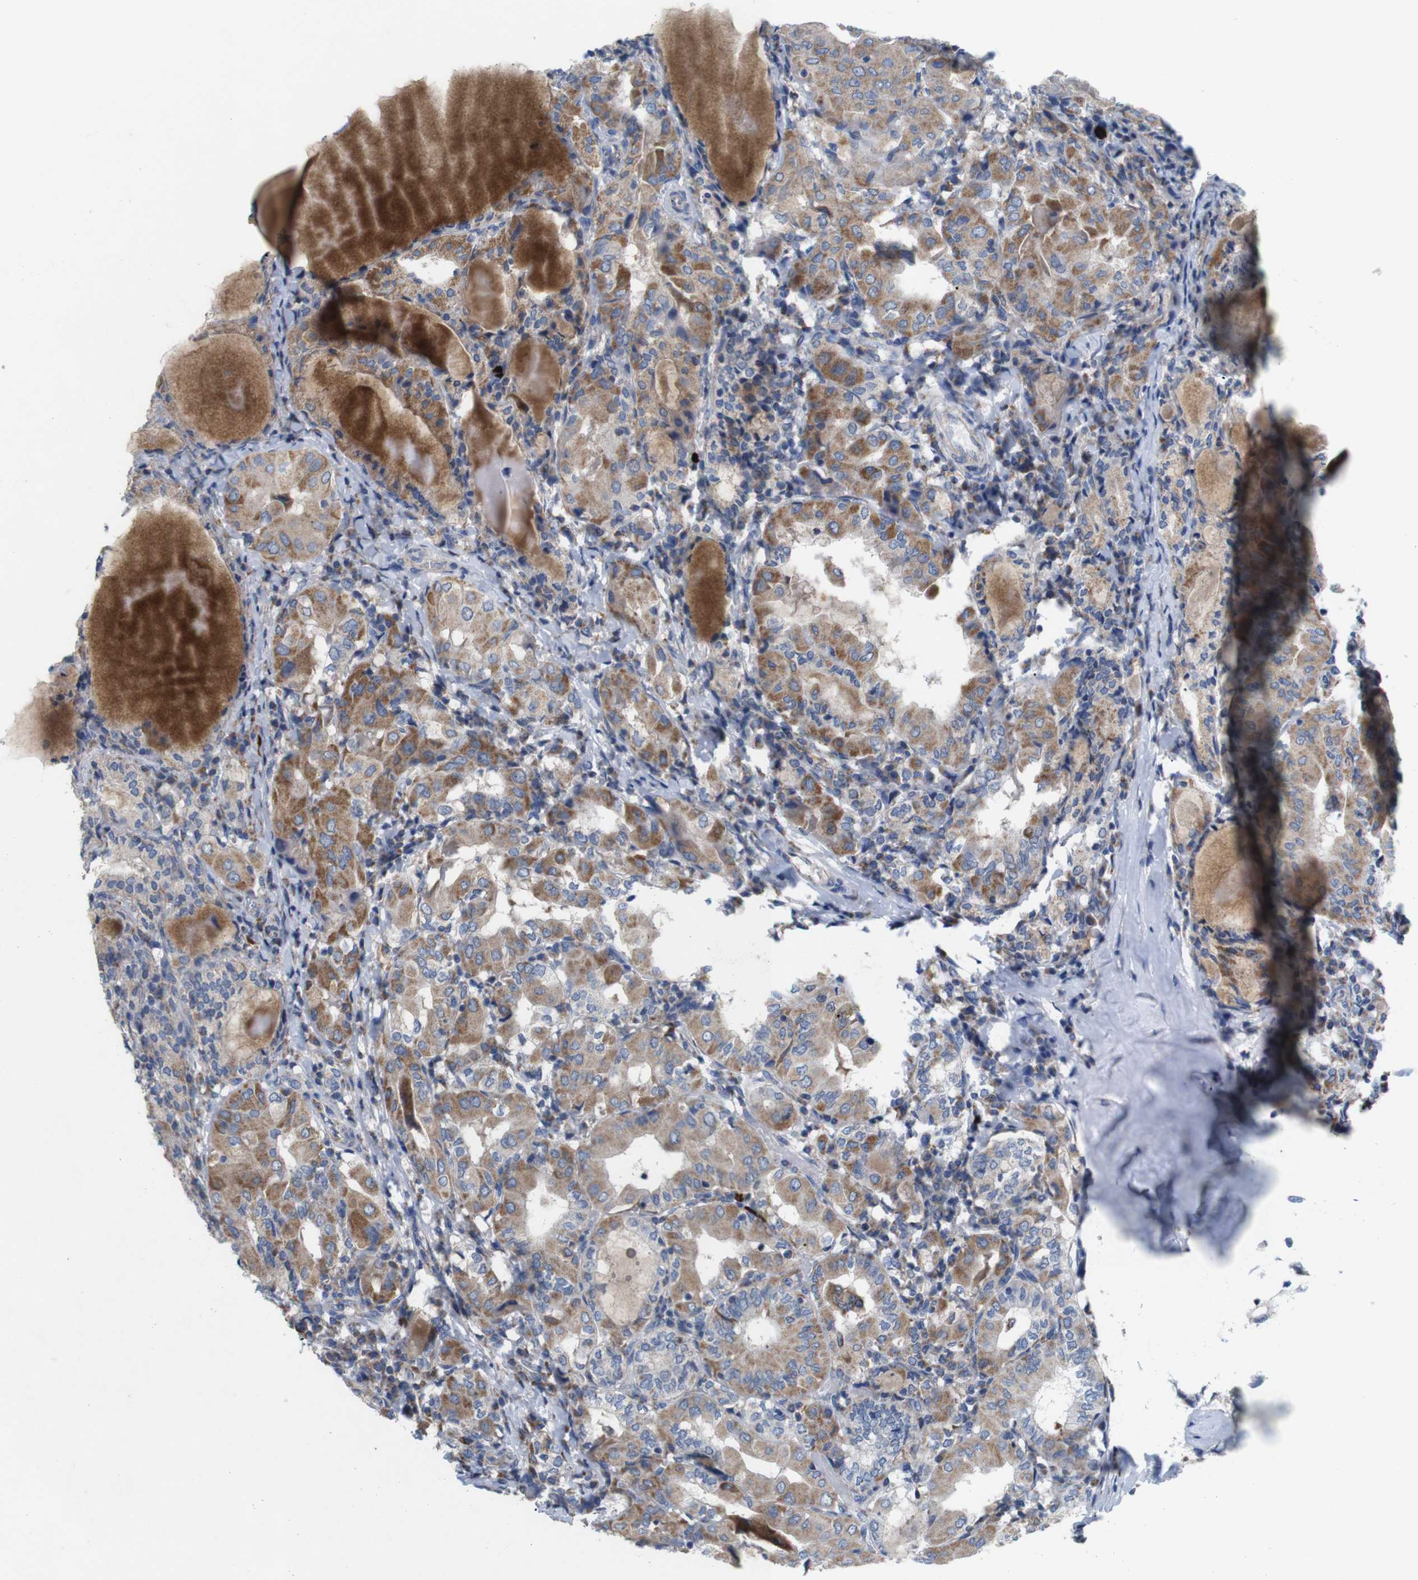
{"staining": {"intensity": "moderate", "quantity": ">75%", "location": "cytoplasmic/membranous"}, "tissue": "thyroid cancer", "cell_type": "Tumor cells", "image_type": "cancer", "snomed": [{"axis": "morphology", "description": "Papillary adenocarcinoma, NOS"}, {"axis": "topography", "description": "Thyroid gland"}], "caption": "This micrograph reveals IHC staining of human thyroid cancer (papillary adenocarcinoma), with medium moderate cytoplasmic/membranous positivity in about >75% of tumor cells.", "gene": "F2RL1", "patient": {"sex": "female", "age": 42}}